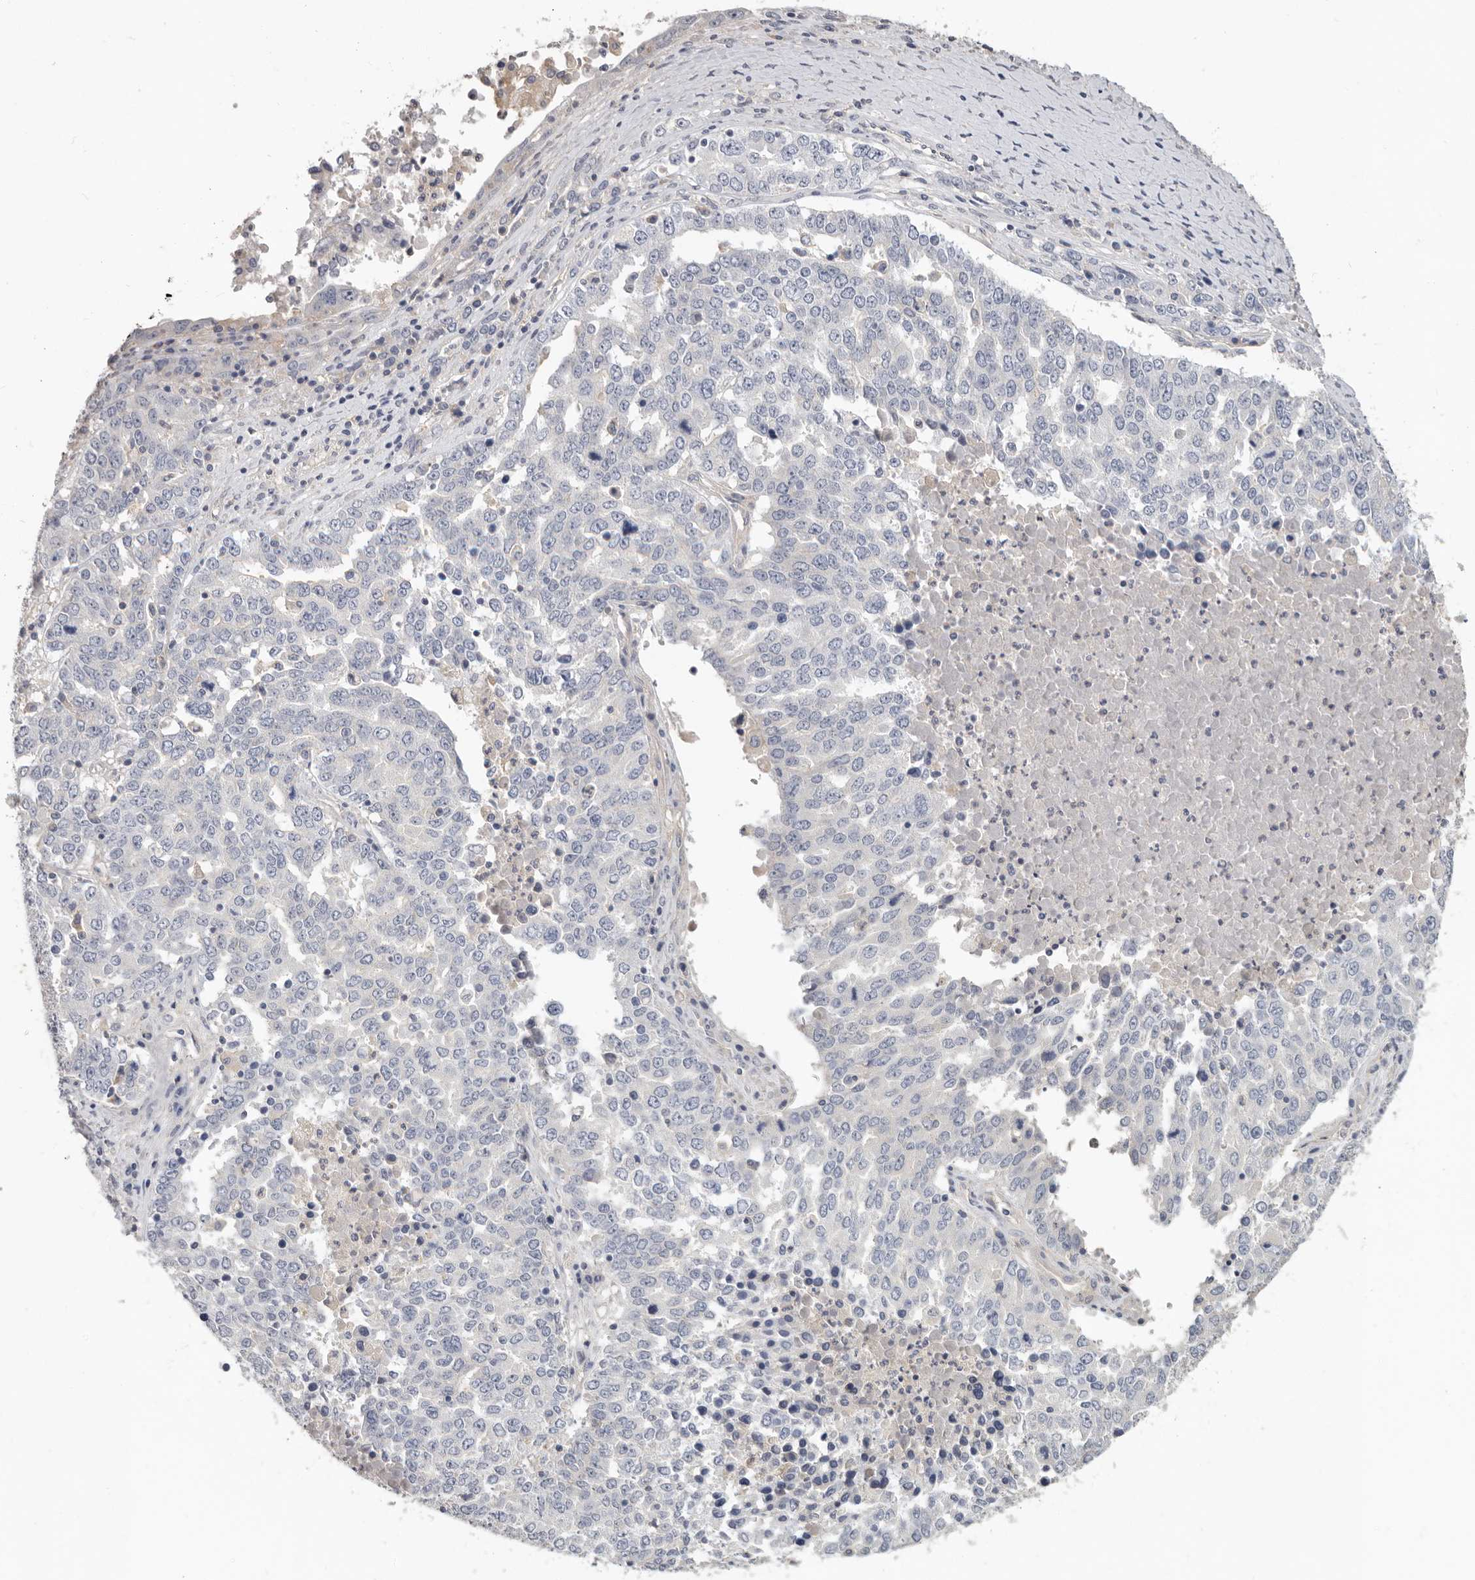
{"staining": {"intensity": "negative", "quantity": "none", "location": "none"}, "tissue": "ovarian cancer", "cell_type": "Tumor cells", "image_type": "cancer", "snomed": [{"axis": "morphology", "description": "Carcinoma, endometroid"}, {"axis": "topography", "description": "Ovary"}], "caption": "High power microscopy photomicrograph of an immunohistochemistry micrograph of ovarian cancer, revealing no significant positivity in tumor cells. (Stains: DAB immunohistochemistry with hematoxylin counter stain, Microscopy: brightfield microscopy at high magnification).", "gene": "WDTC1", "patient": {"sex": "female", "age": 62}}